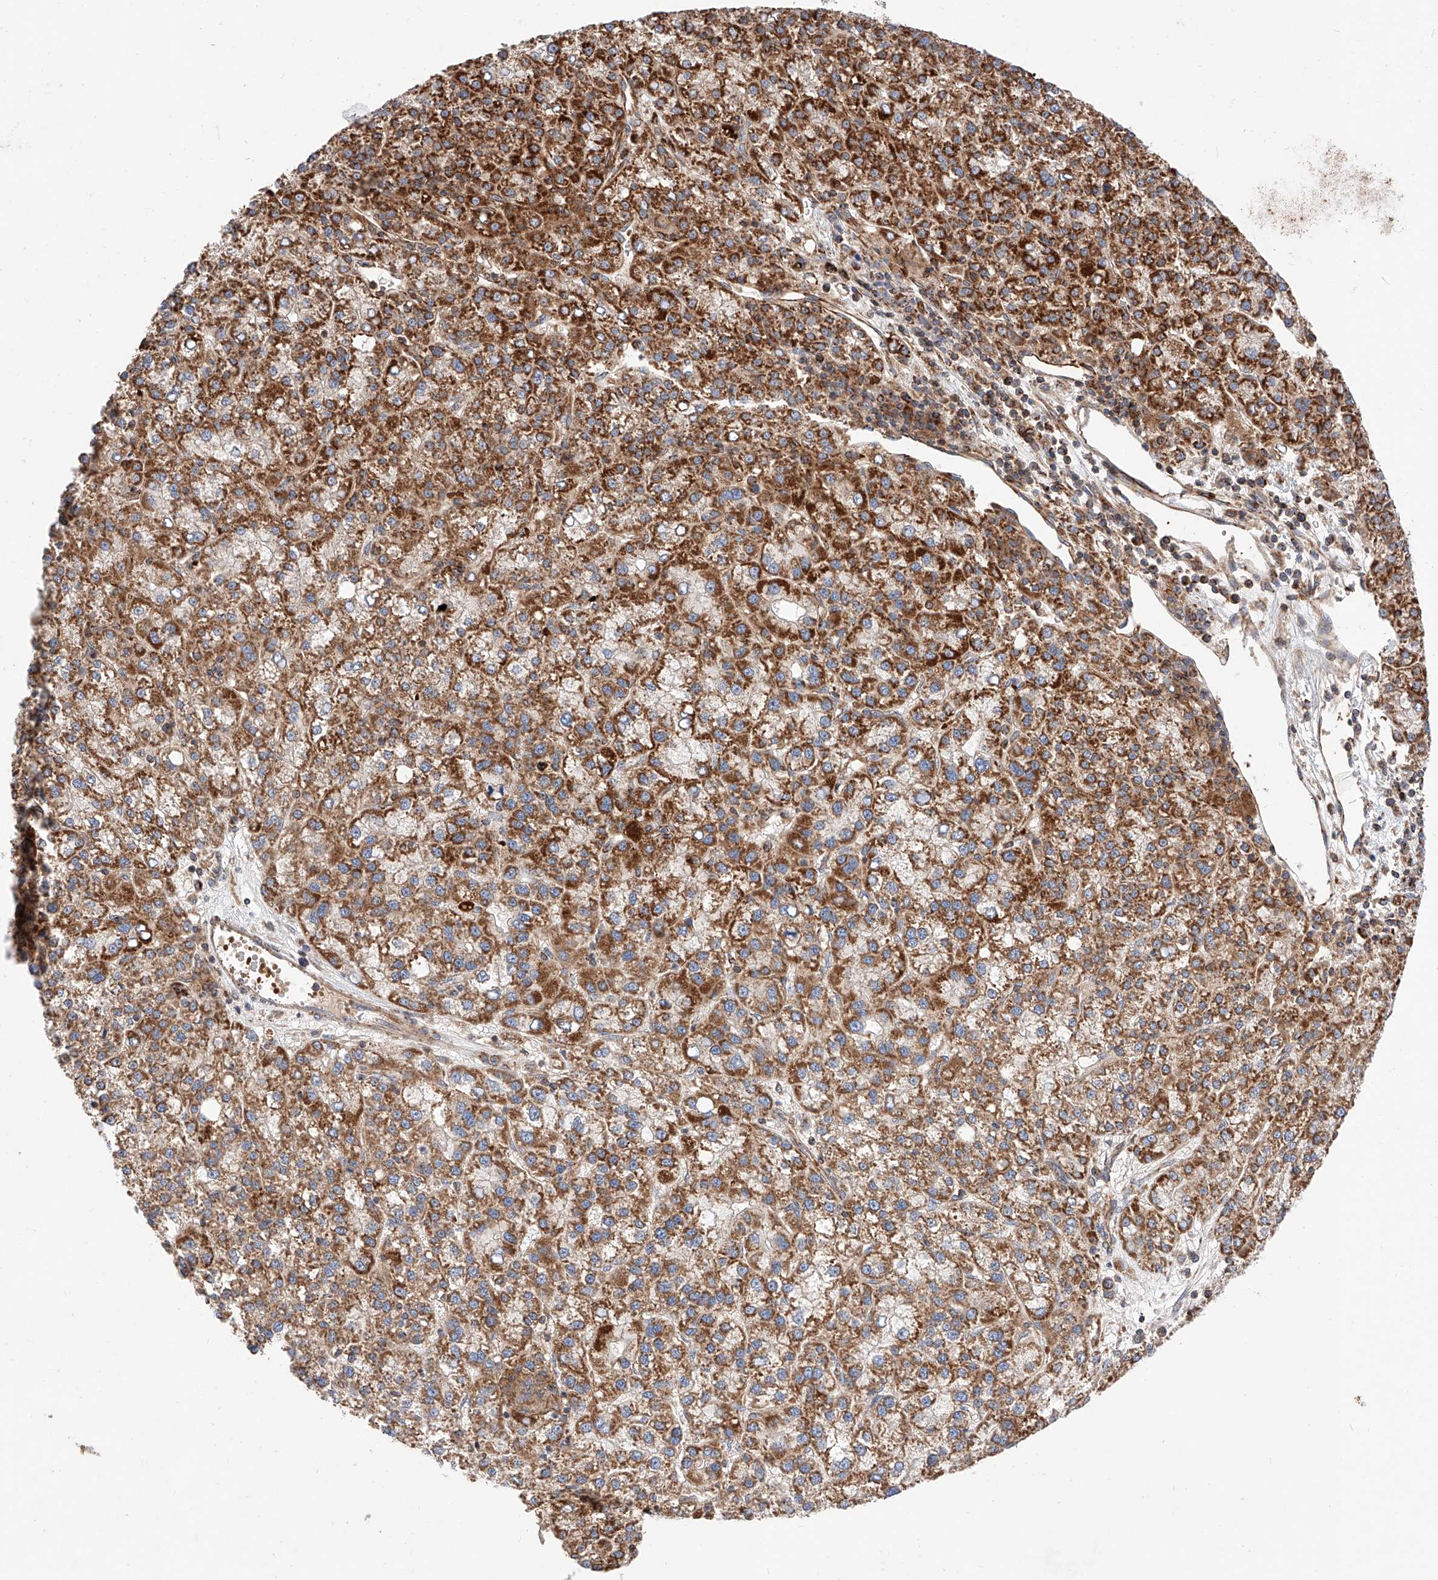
{"staining": {"intensity": "strong", "quantity": ">75%", "location": "cytoplasmic/membranous"}, "tissue": "liver cancer", "cell_type": "Tumor cells", "image_type": "cancer", "snomed": [{"axis": "morphology", "description": "Carcinoma, Hepatocellular, NOS"}, {"axis": "topography", "description": "Liver"}], "caption": "Immunohistochemistry (IHC) (DAB) staining of human liver cancer shows strong cytoplasmic/membranous protein positivity in about >75% of tumor cells. (Stains: DAB (3,3'-diaminobenzidine) in brown, nuclei in blue, Microscopy: brightfield microscopy at high magnification).", "gene": "NR1D1", "patient": {"sex": "female", "age": 58}}